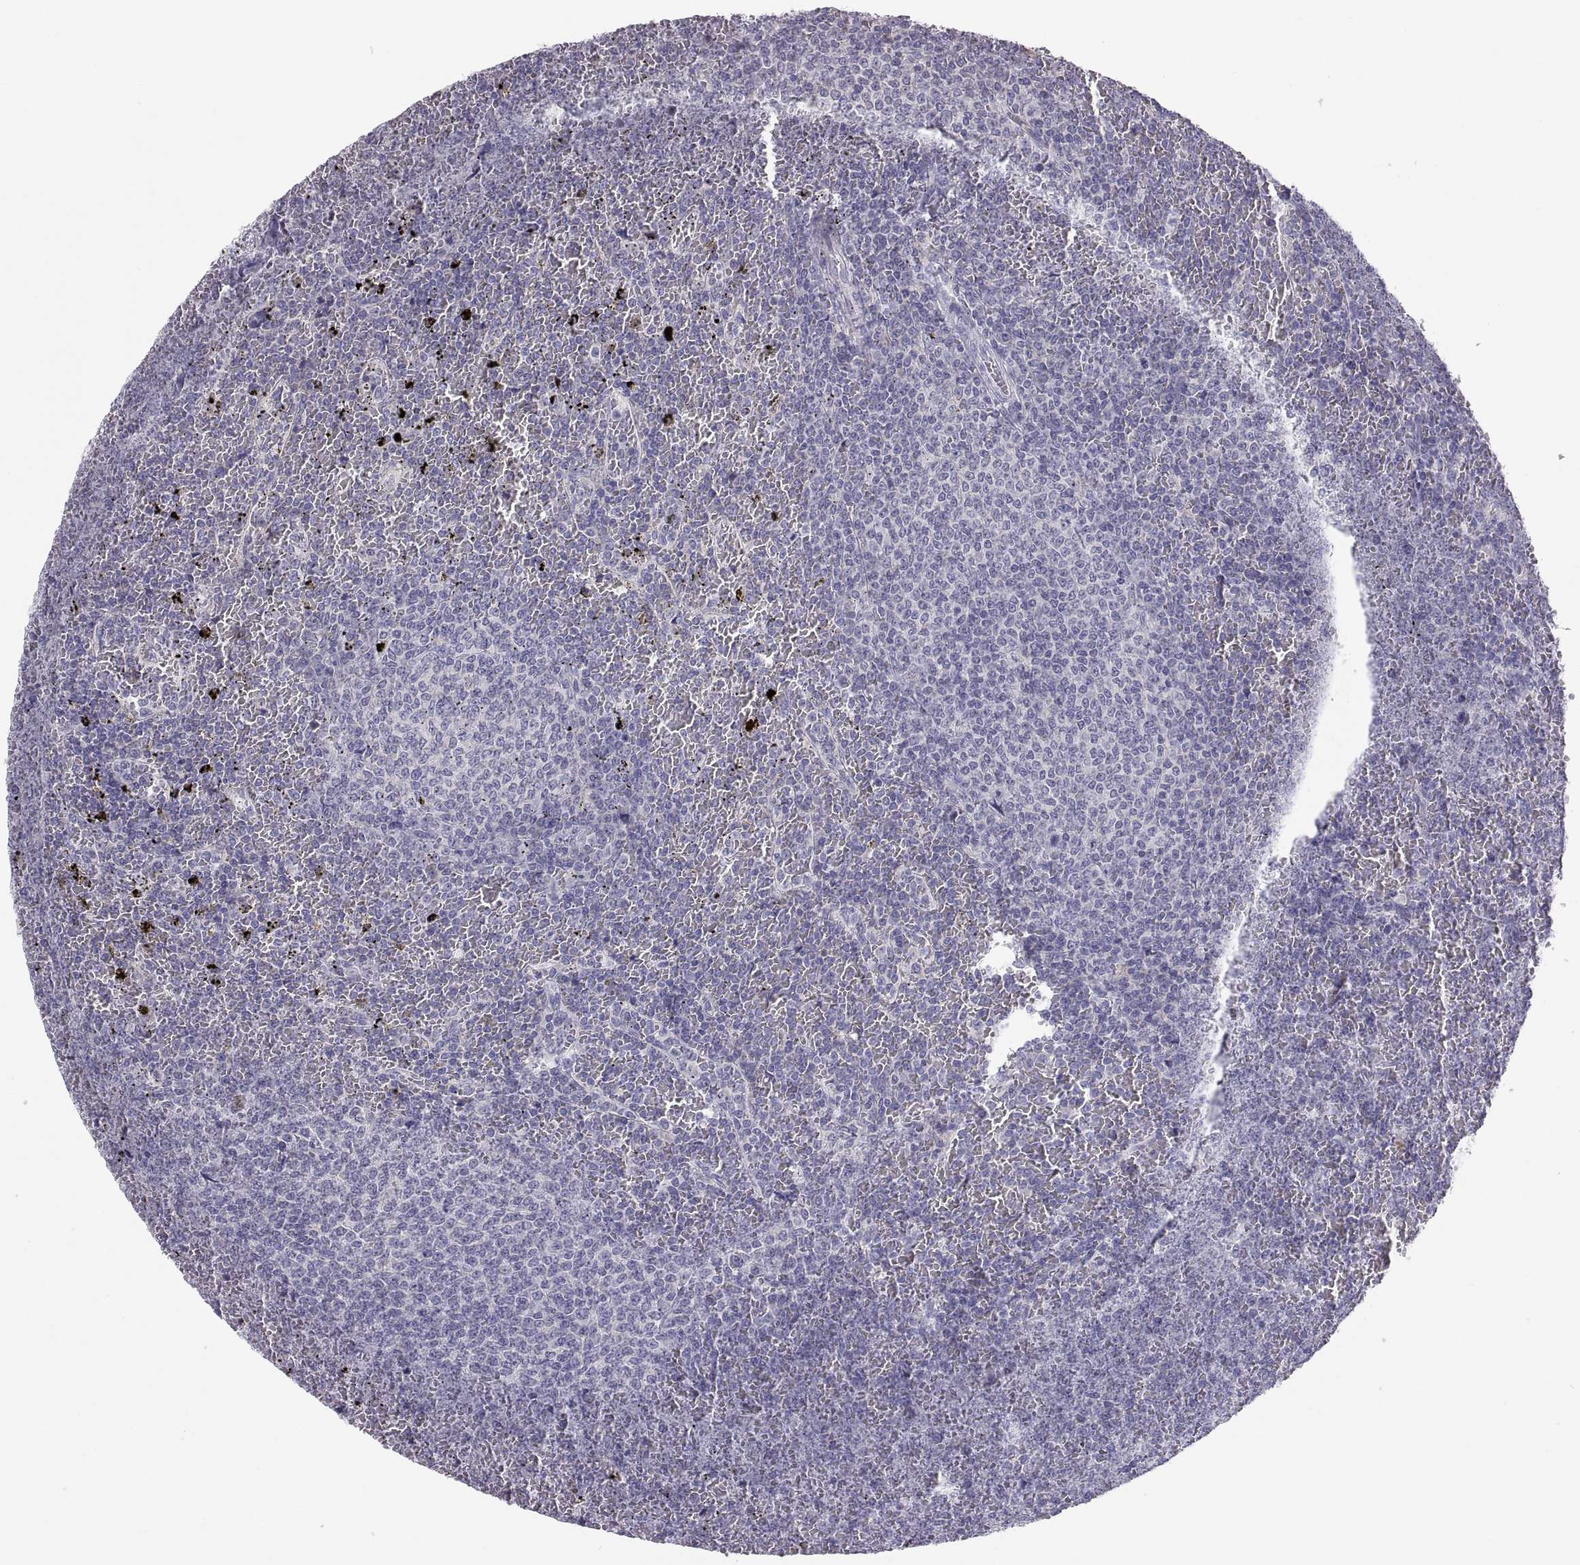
{"staining": {"intensity": "negative", "quantity": "none", "location": "none"}, "tissue": "lymphoma", "cell_type": "Tumor cells", "image_type": "cancer", "snomed": [{"axis": "morphology", "description": "Malignant lymphoma, non-Hodgkin's type, Low grade"}, {"axis": "topography", "description": "Spleen"}], "caption": "This is an immunohistochemistry photomicrograph of human lymphoma. There is no staining in tumor cells.", "gene": "TNNC1", "patient": {"sex": "female", "age": 77}}